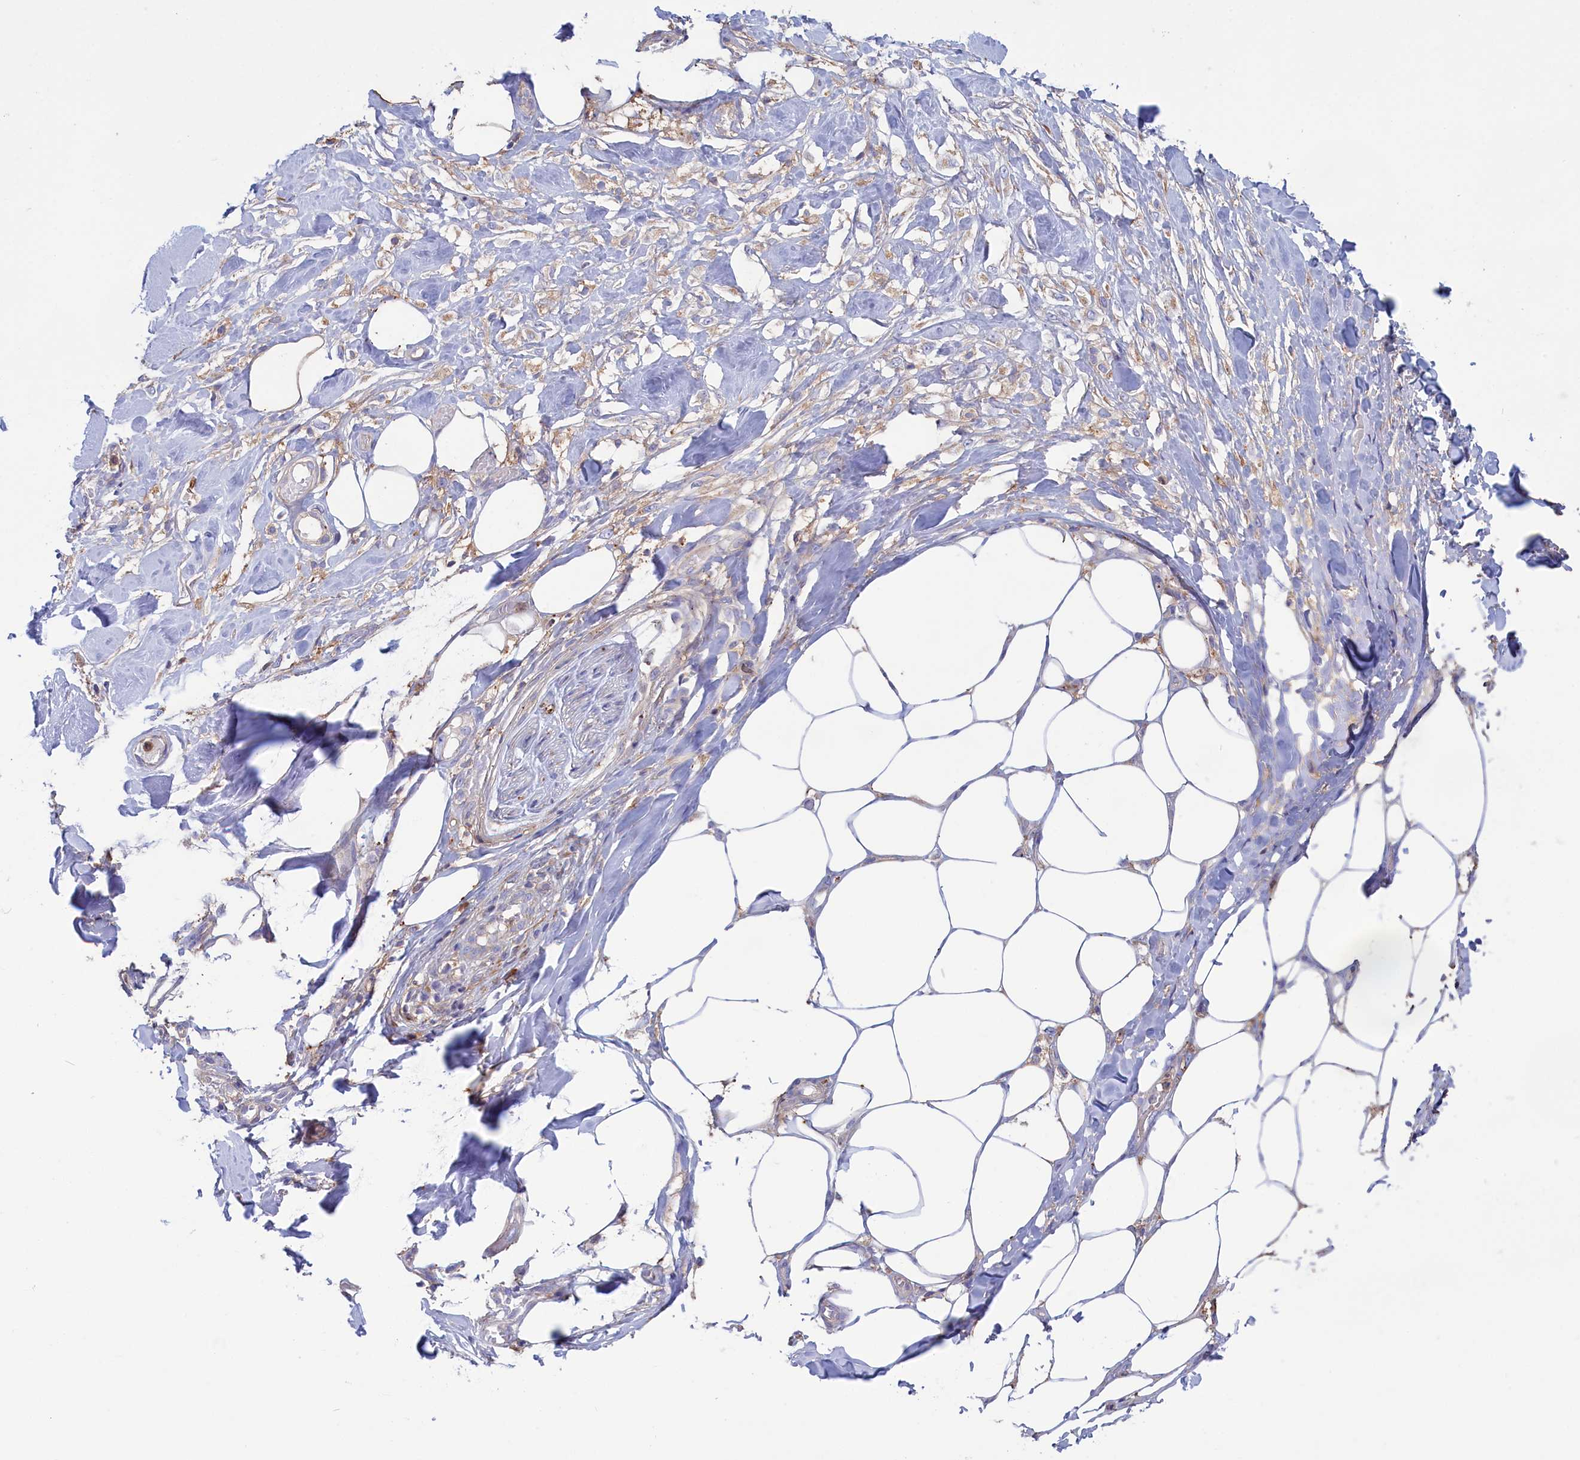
{"staining": {"intensity": "negative", "quantity": "none", "location": "none"}, "tissue": "skin cancer", "cell_type": "Tumor cells", "image_type": "cancer", "snomed": [{"axis": "morphology", "description": "Squamous cell carcinoma, NOS"}, {"axis": "topography", "description": "Skin"}, {"axis": "topography", "description": "Subcutis"}], "caption": "This is an IHC photomicrograph of skin cancer. There is no expression in tumor cells.", "gene": "SCAMP4", "patient": {"sex": "male", "age": 73}}